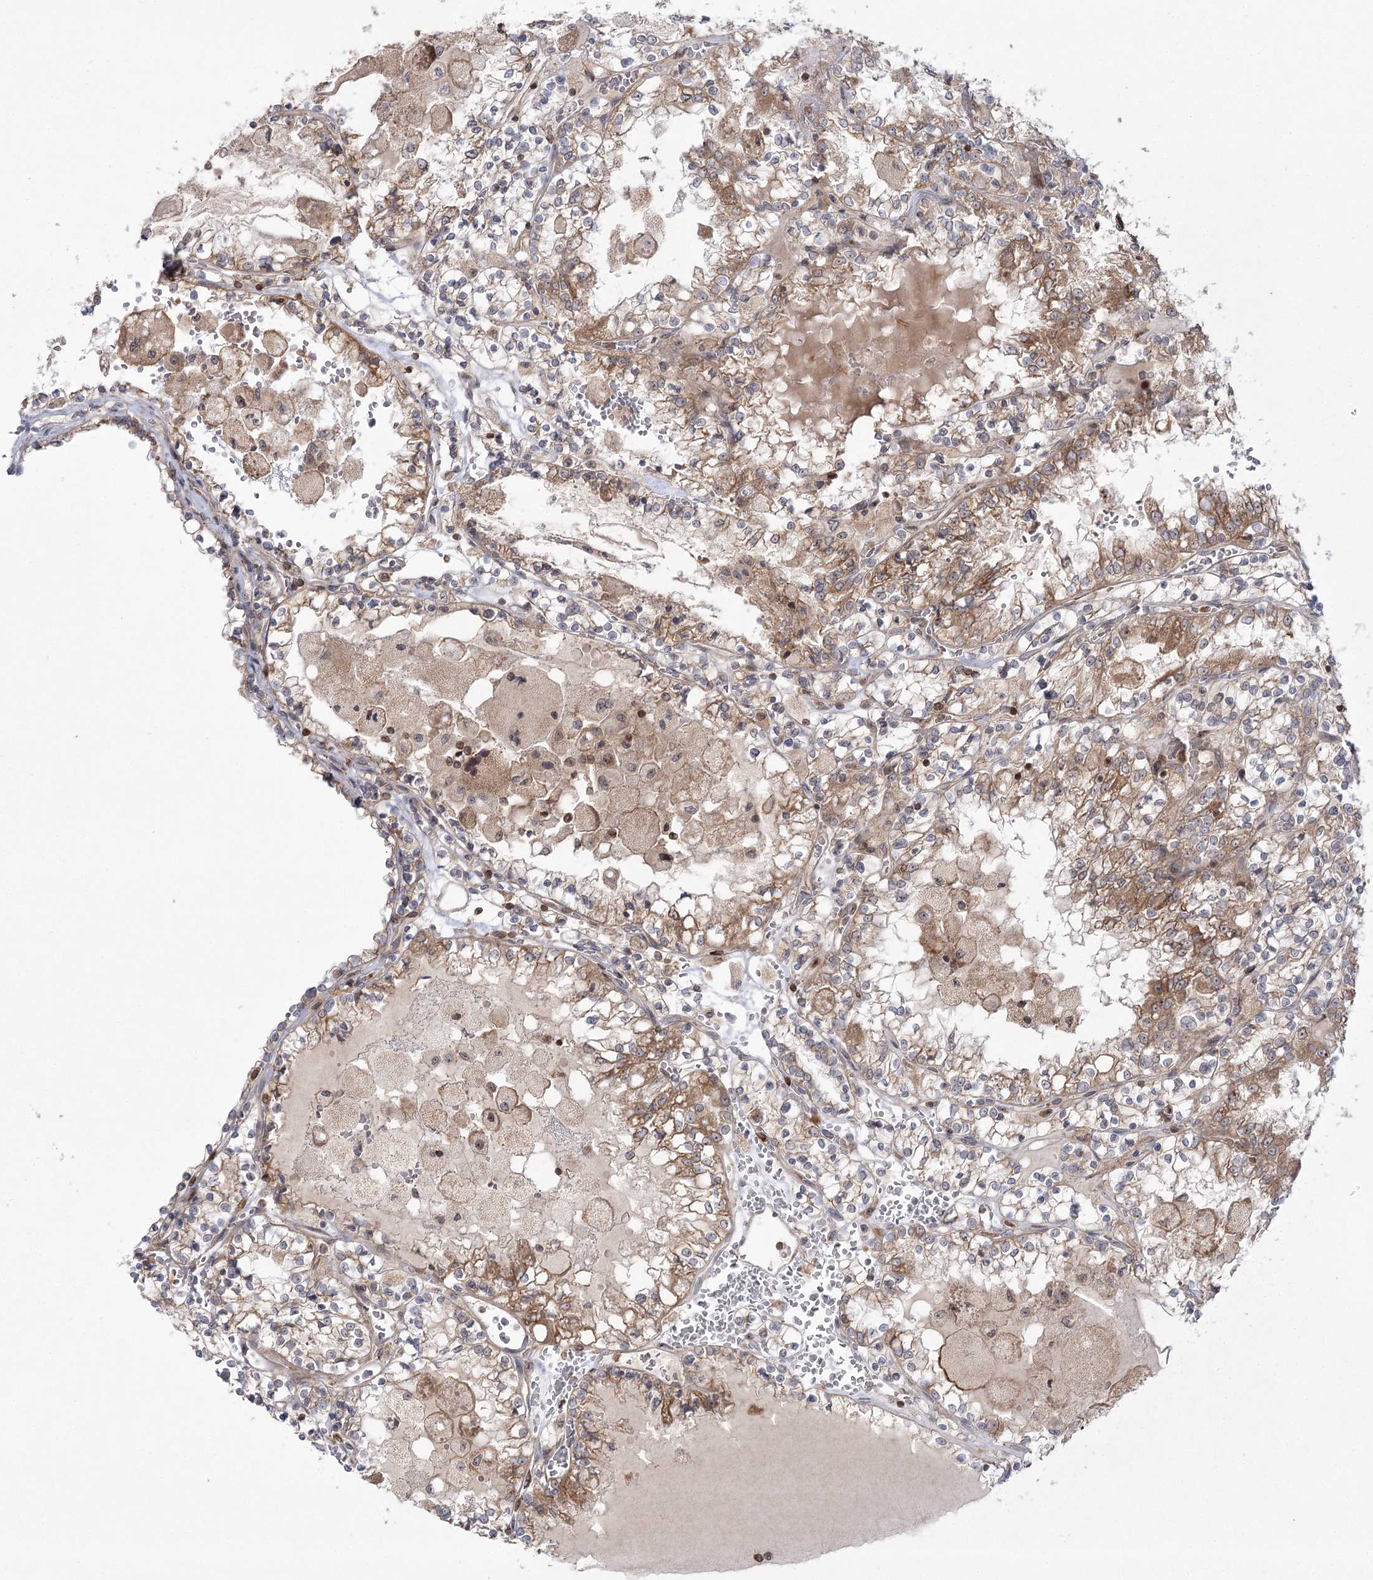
{"staining": {"intensity": "moderate", "quantity": "25%-75%", "location": "cytoplasmic/membranous"}, "tissue": "renal cancer", "cell_type": "Tumor cells", "image_type": "cancer", "snomed": [{"axis": "morphology", "description": "Adenocarcinoma, NOS"}, {"axis": "topography", "description": "Kidney"}], "caption": "Tumor cells display moderate cytoplasmic/membranous expression in about 25%-75% of cells in renal cancer.", "gene": "SYTL1", "patient": {"sex": "female", "age": 56}}